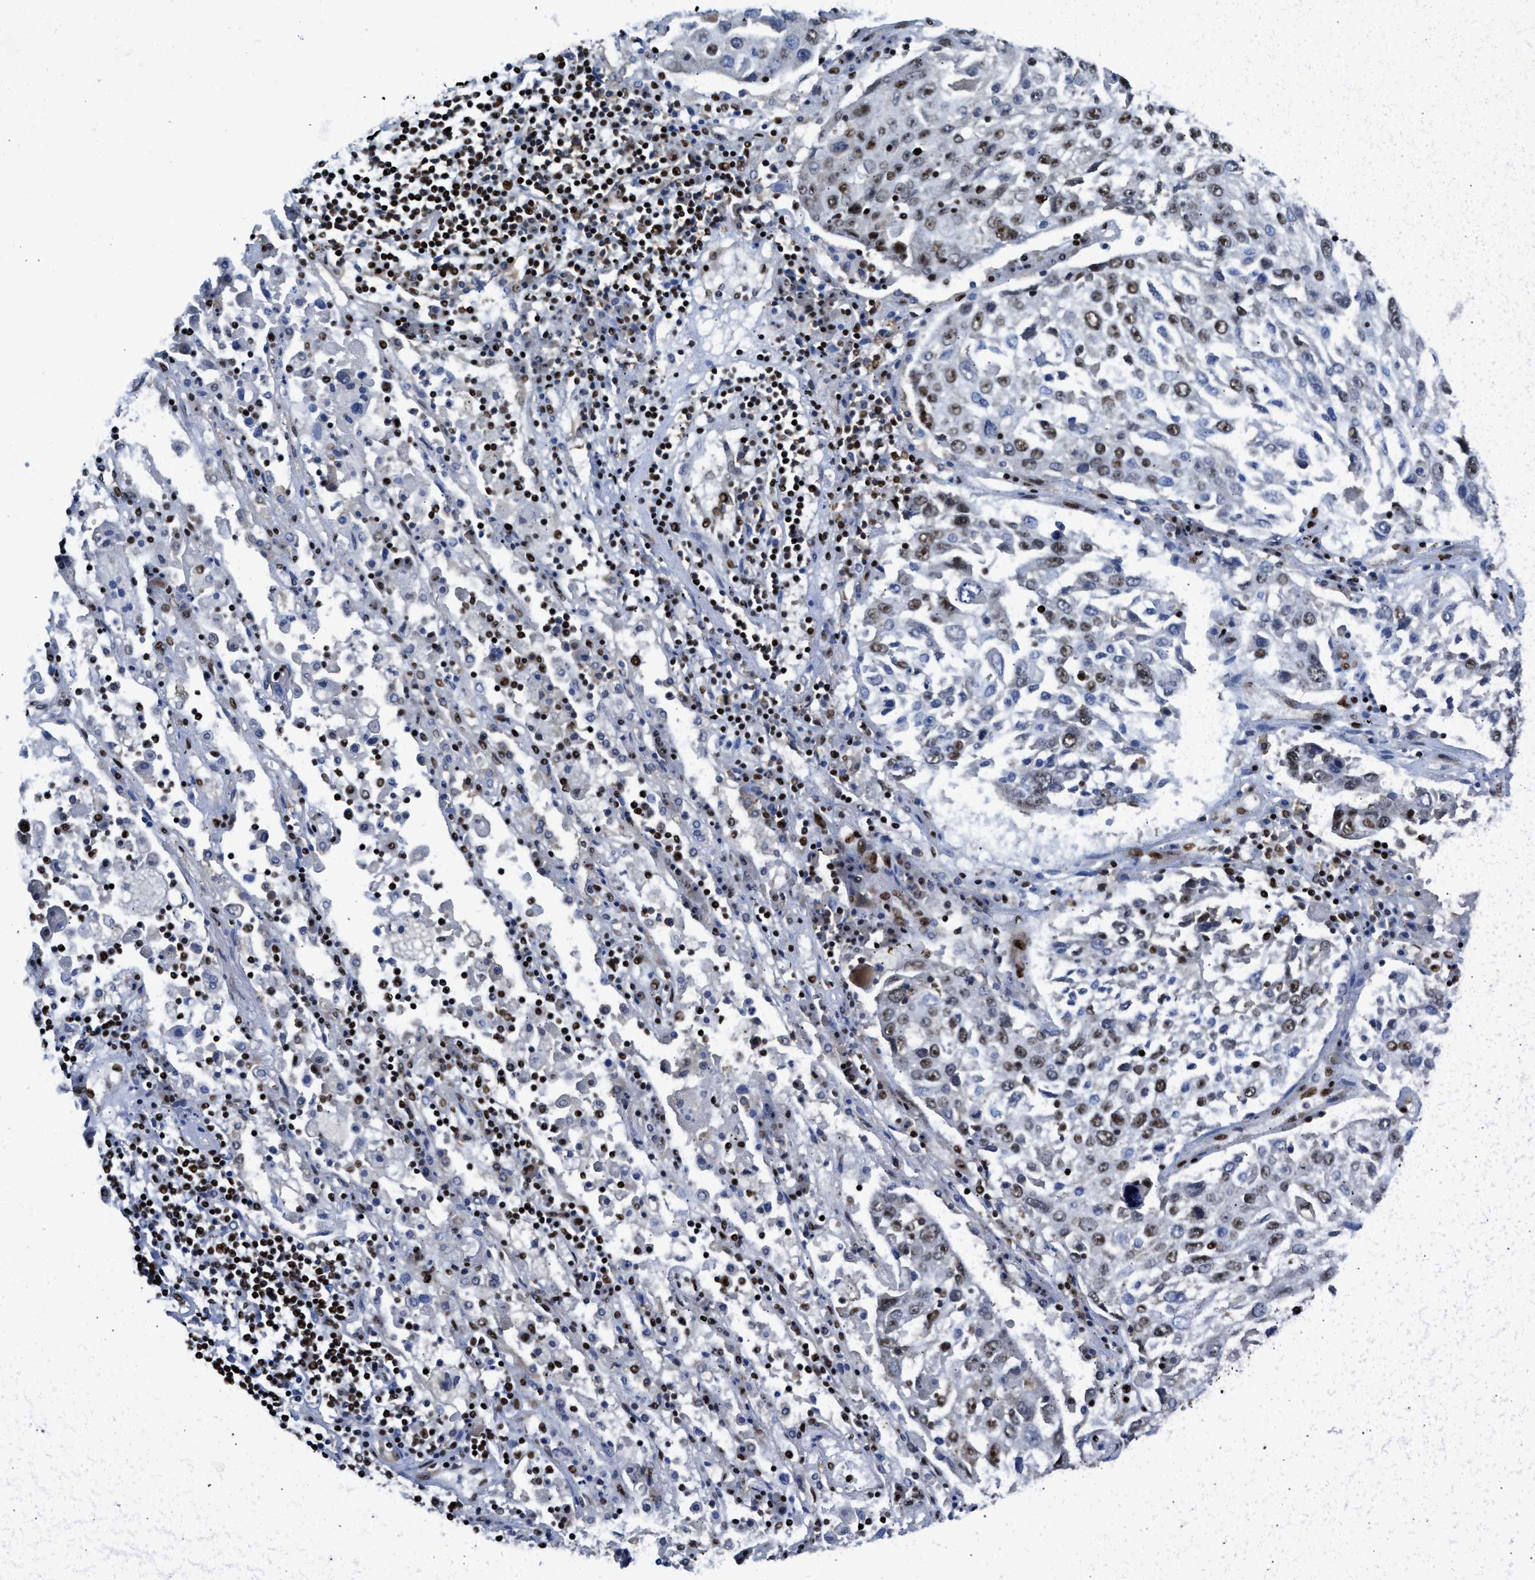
{"staining": {"intensity": "moderate", "quantity": ">75%", "location": "nuclear"}, "tissue": "lung cancer", "cell_type": "Tumor cells", "image_type": "cancer", "snomed": [{"axis": "morphology", "description": "Squamous cell carcinoma, NOS"}, {"axis": "topography", "description": "Lung"}], "caption": "Lung squamous cell carcinoma stained with a brown dye shows moderate nuclear positive staining in about >75% of tumor cells.", "gene": "SCAF4", "patient": {"sex": "male", "age": 65}}